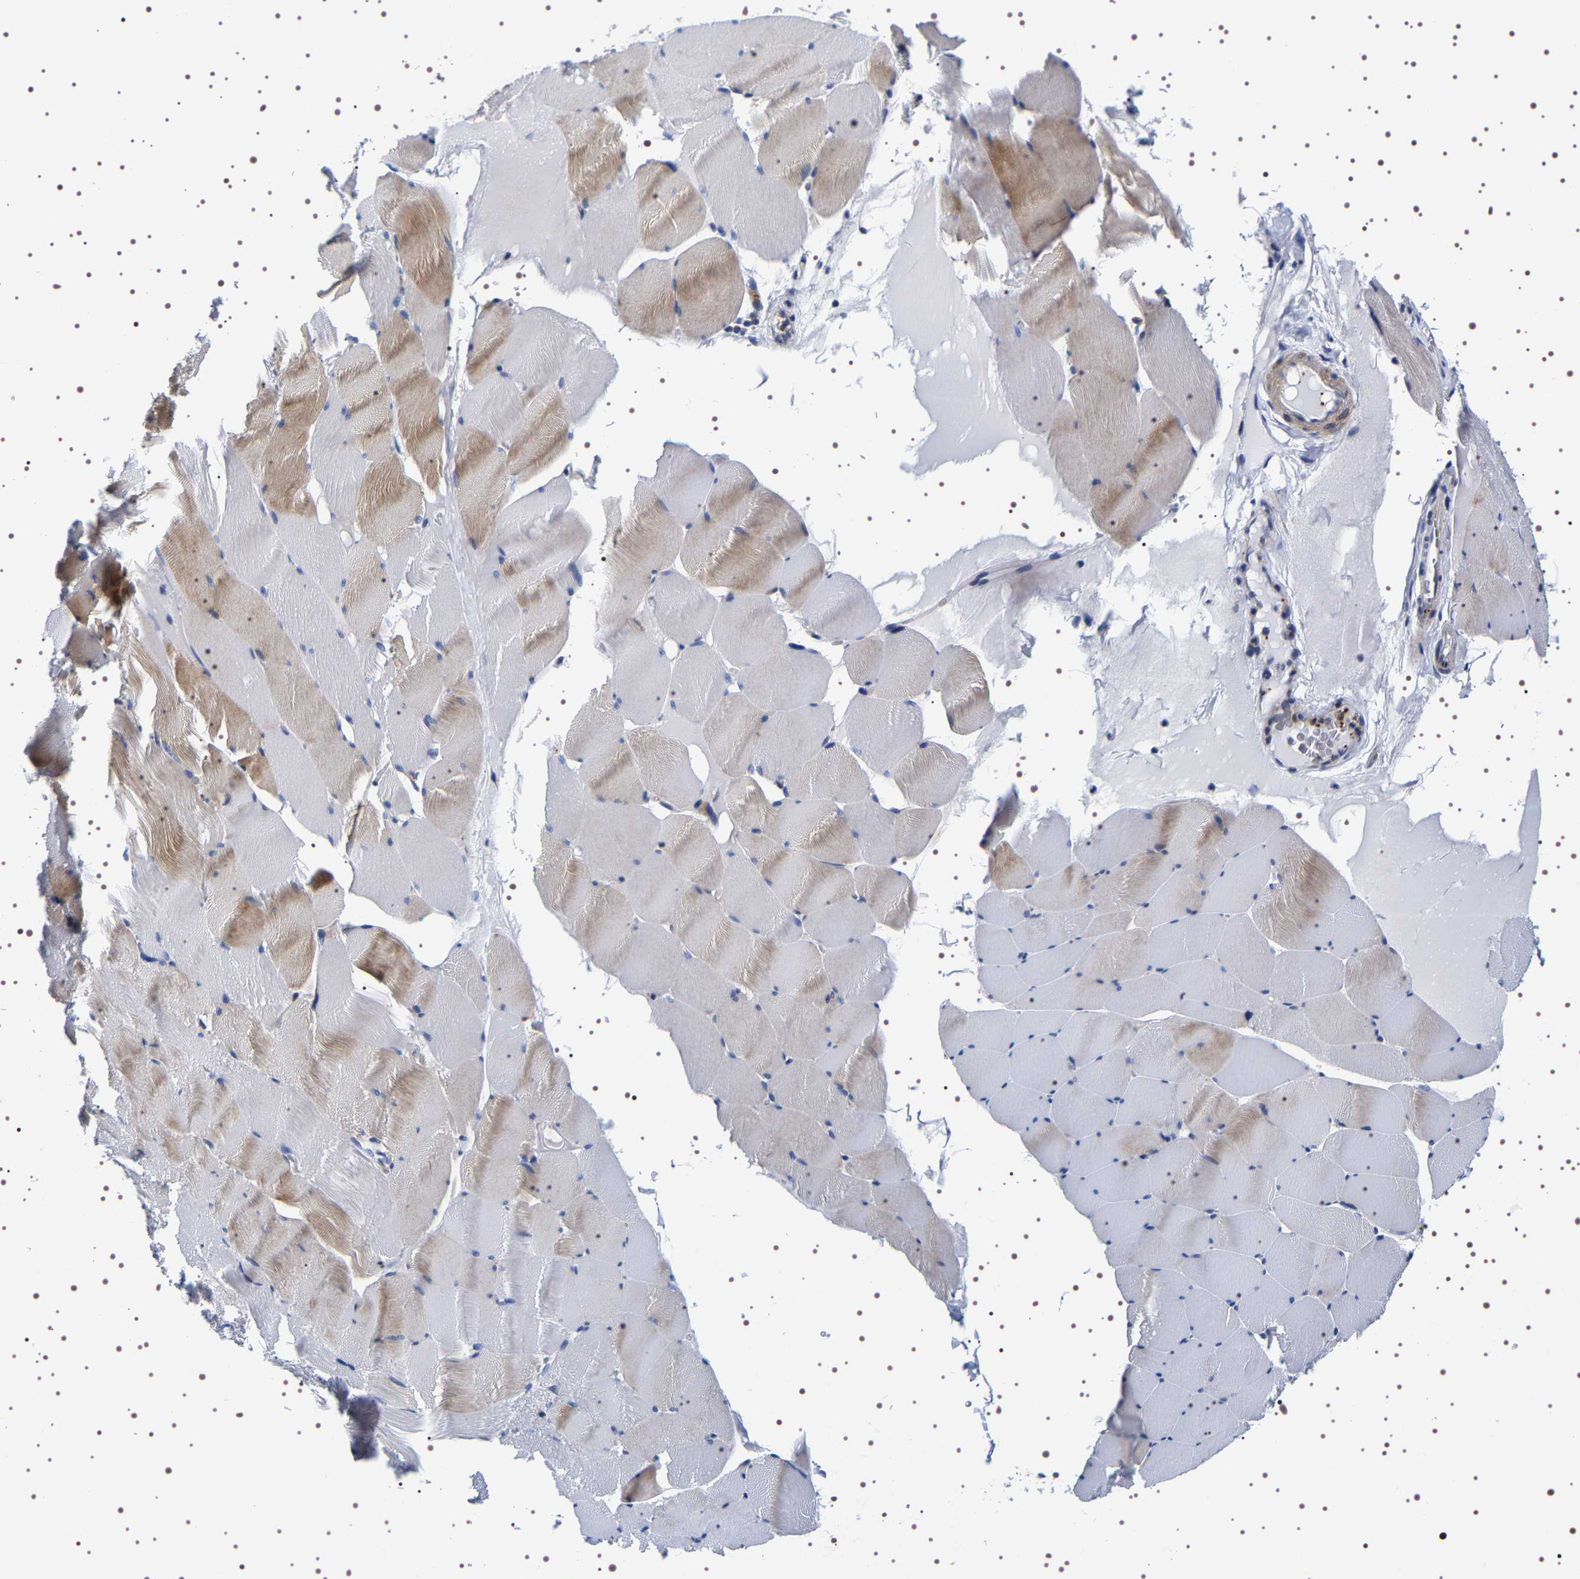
{"staining": {"intensity": "moderate", "quantity": "<25%", "location": "cytoplasmic/membranous"}, "tissue": "skeletal muscle", "cell_type": "Myocytes", "image_type": "normal", "snomed": [{"axis": "morphology", "description": "Normal tissue, NOS"}, {"axis": "topography", "description": "Skeletal muscle"}], "caption": "This photomicrograph shows immunohistochemistry staining of benign human skeletal muscle, with low moderate cytoplasmic/membranous staining in approximately <25% of myocytes.", "gene": "SQLE", "patient": {"sex": "male", "age": 62}}